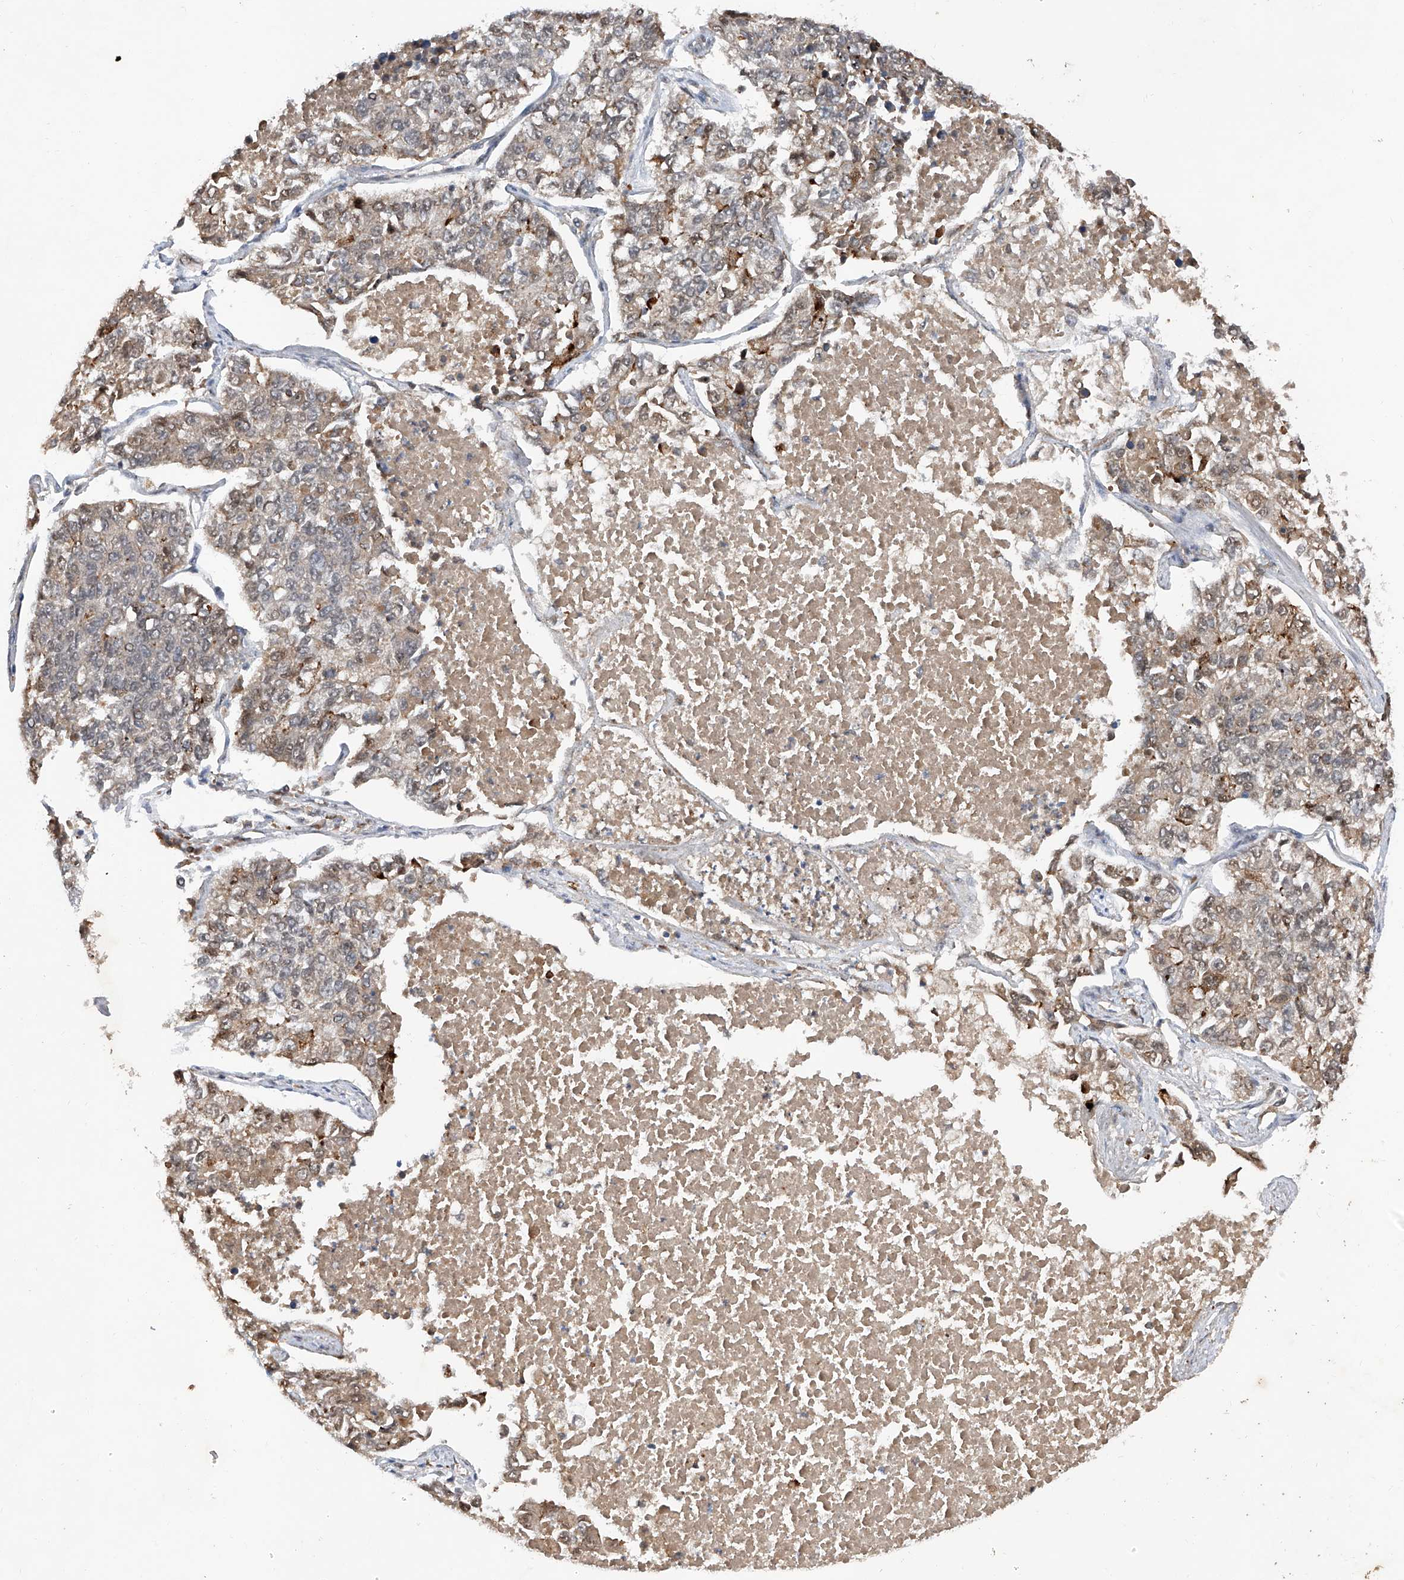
{"staining": {"intensity": "weak", "quantity": "25%-75%", "location": "cytoplasmic/membranous,nuclear"}, "tissue": "lung cancer", "cell_type": "Tumor cells", "image_type": "cancer", "snomed": [{"axis": "morphology", "description": "Adenocarcinoma, NOS"}, {"axis": "topography", "description": "Lung"}], "caption": "Adenocarcinoma (lung) tissue shows weak cytoplasmic/membranous and nuclear staining in about 25%-75% of tumor cells, visualized by immunohistochemistry. Ihc stains the protein in brown and the nuclei are stained blue.", "gene": "FAM135A", "patient": {"sex": "male", "age": 49}}